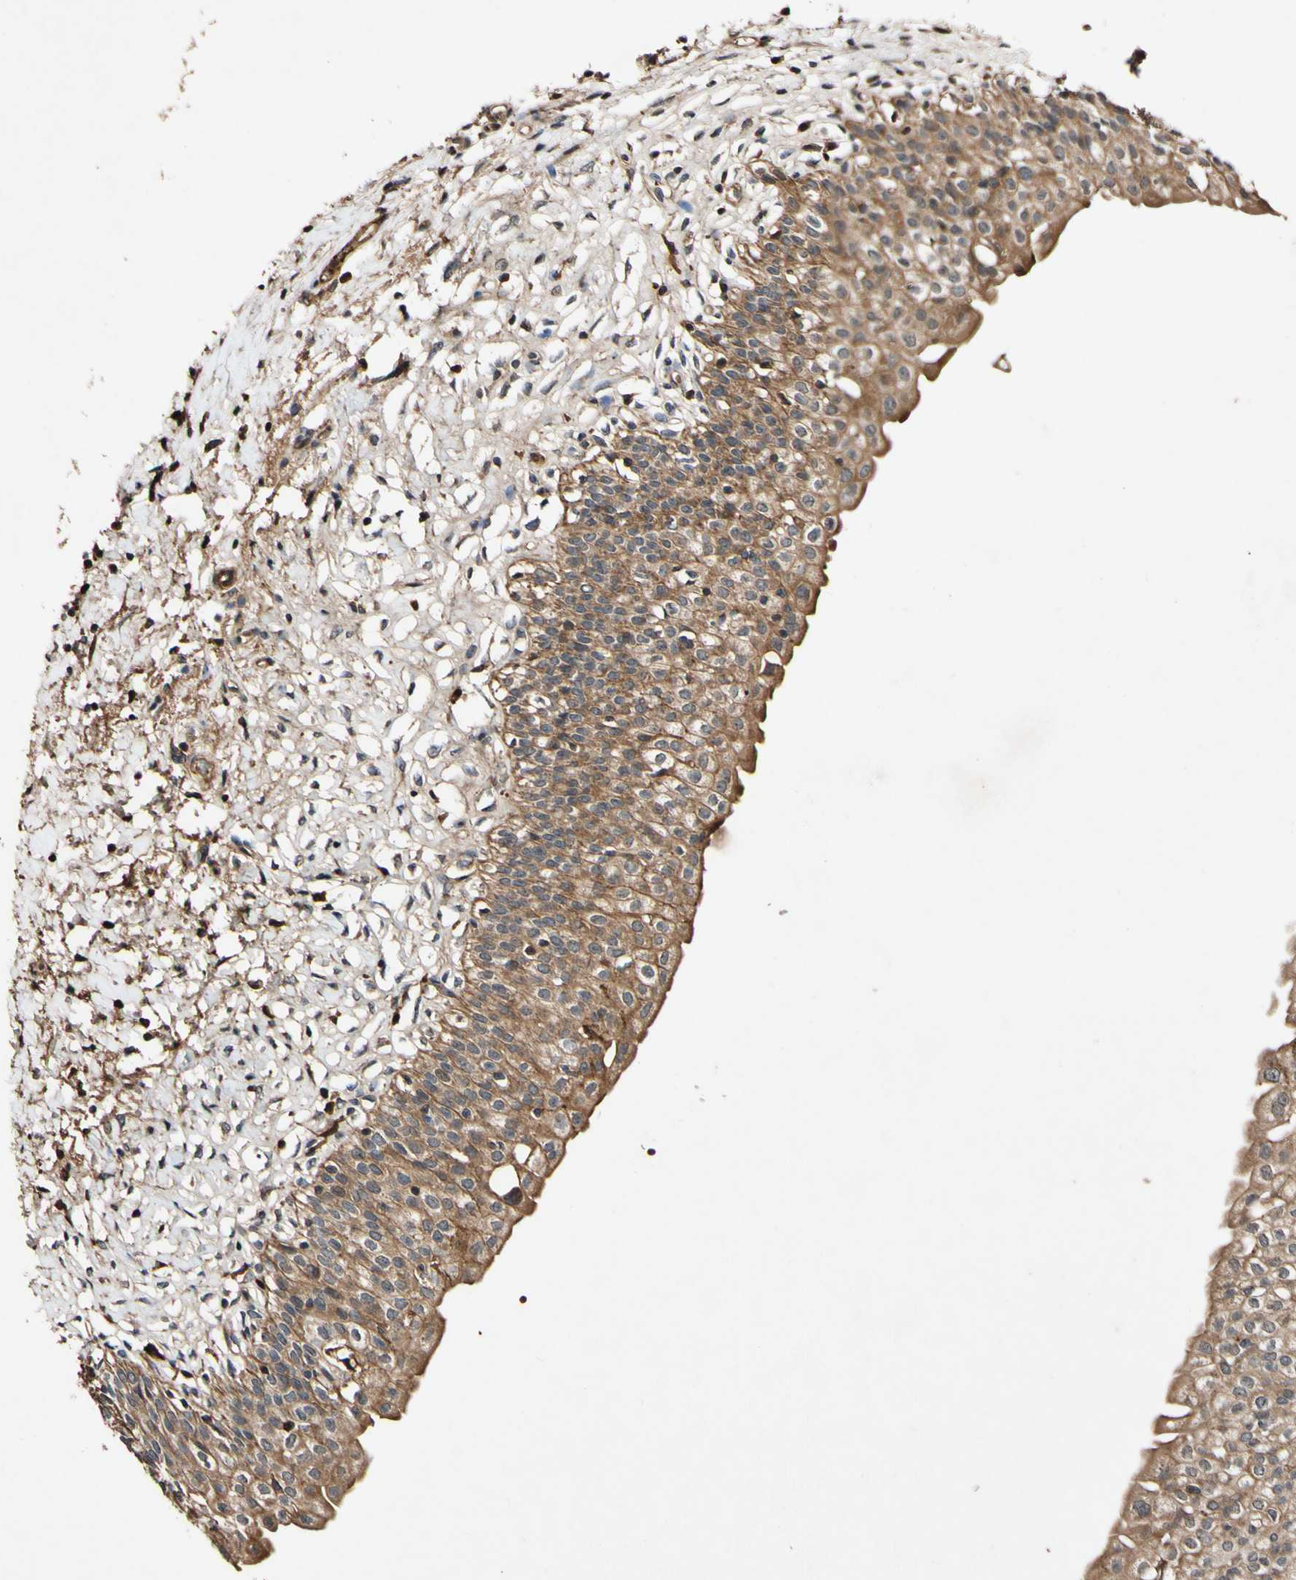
{"staining": {"intensity": "strong", "quantity": ">75%", "location": "cytoplasmic/membranous,nuclear"}, "tissue": "urinary bladder", "cell_type": "Urothelial cells", "image_type": "normal", "snomed": [{"axis": "morphology", "description": "Normal tissue, NOS"}, {"axis": "topography", "description": "Urinary bladder"}], "caption": "DAB (3,3'-diaminobenzidine) immunohistochemical staining of normal urinary bladder exhibits strong cytoplasmic/membranous,nuclear protein staining in about >75% of urothelial cells. (Brightfield microscopy of DAB IHC at high magnification).", "gene": "PLAT", "patient": {"sex": "male", "age": 55}}